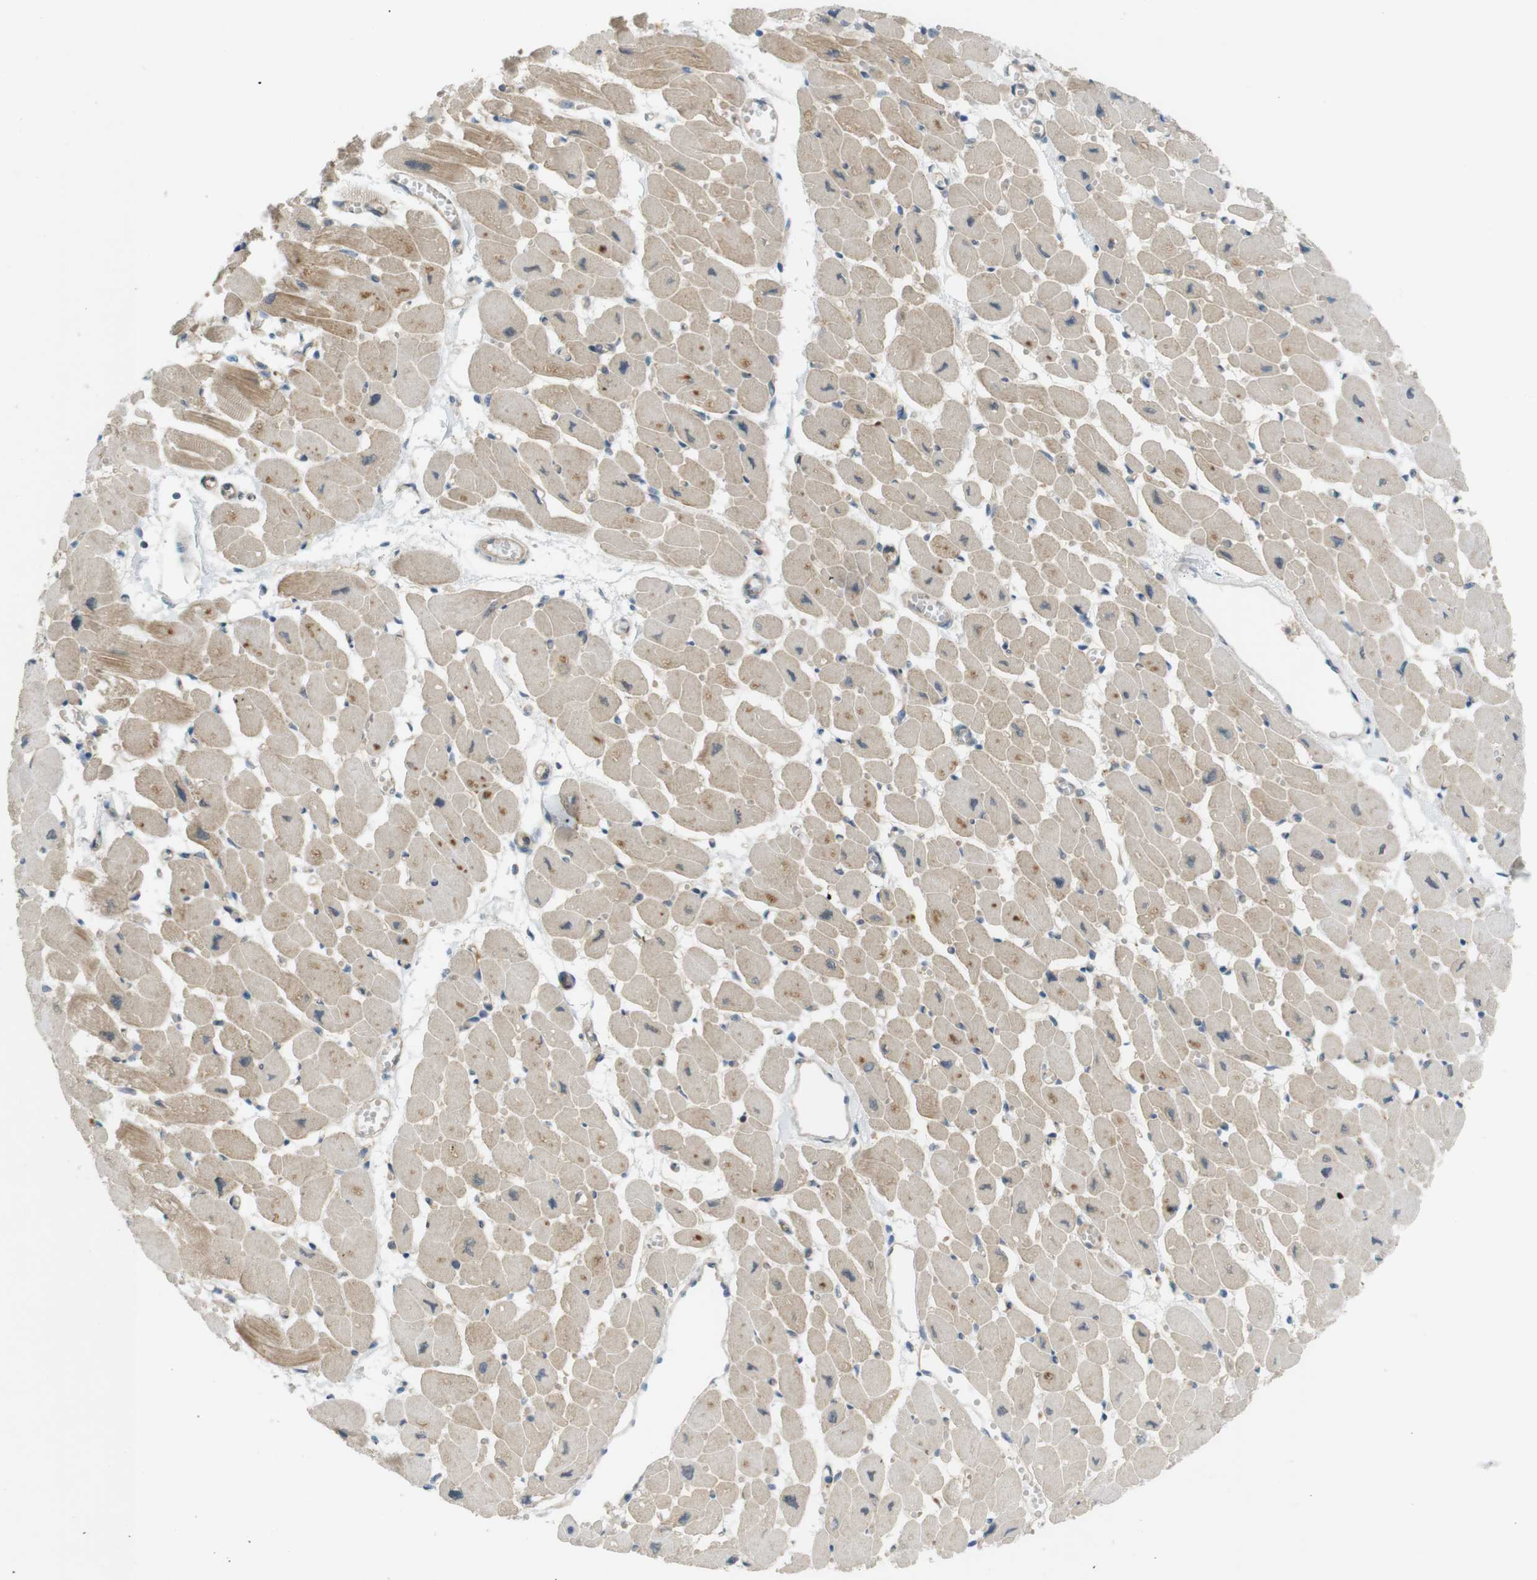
{"staining": {"intensity": "moderate", "quantity": ">75%", "location": "cytoplasmic/membranous"}, "tissue": "heart muscle", "cell_type": "Cardiomyocytes", "image_type": "normal", "snomed": [{"axis": "morphology", "description": "Normal tissue, NOS"}, {"axis": "topography", "description": "Heart"}], "caption": "This is a micrograph of IHC staining of unremarkable heart muscle, which shows moderate positivity in the cytoplasmic/membranous of cardiomyocytes.", "gene": "ZDHHC20", "patient": {"sex": "female", "age": 54}}